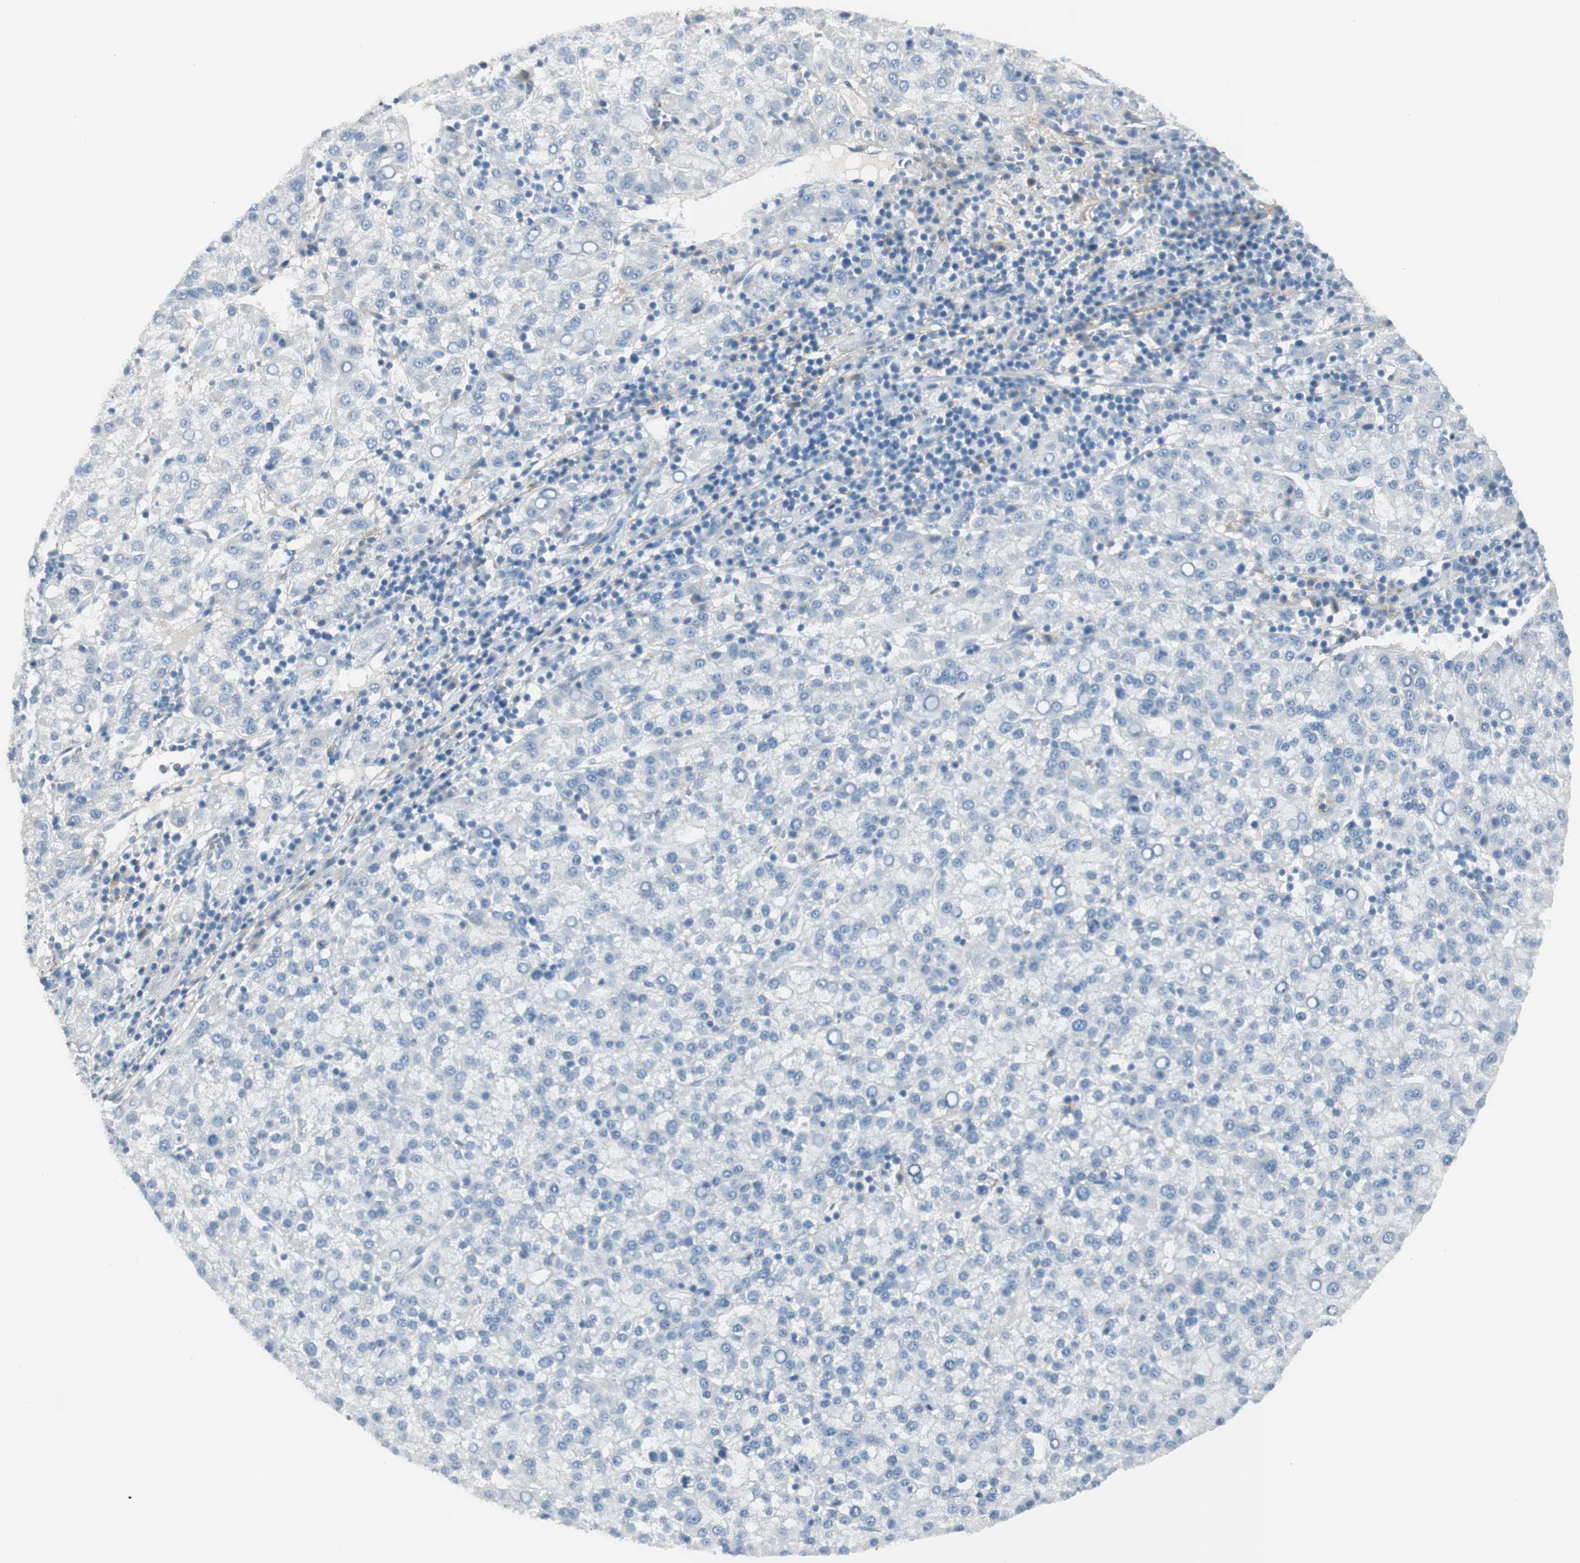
{"staining": {"intensity": "negative", "quantity": "none", "location": "none"}, "tissue": "liver cancer", "cell_type": "Tumor cells", "image_type": "cancer", "snomed": [{"axis": "morphology", "description": "Carcinoma, Hepatocellular, NOS"}, {"axis": "topography", "description": "Liver"}], "caption": "Immunohistochemical staining of human liver cancer (hepatocellular carcinoma) reveals no significant staining in tumor cells.", "gene": "CACNA2D1", "patient": {"sex": "female", "age": 58}}